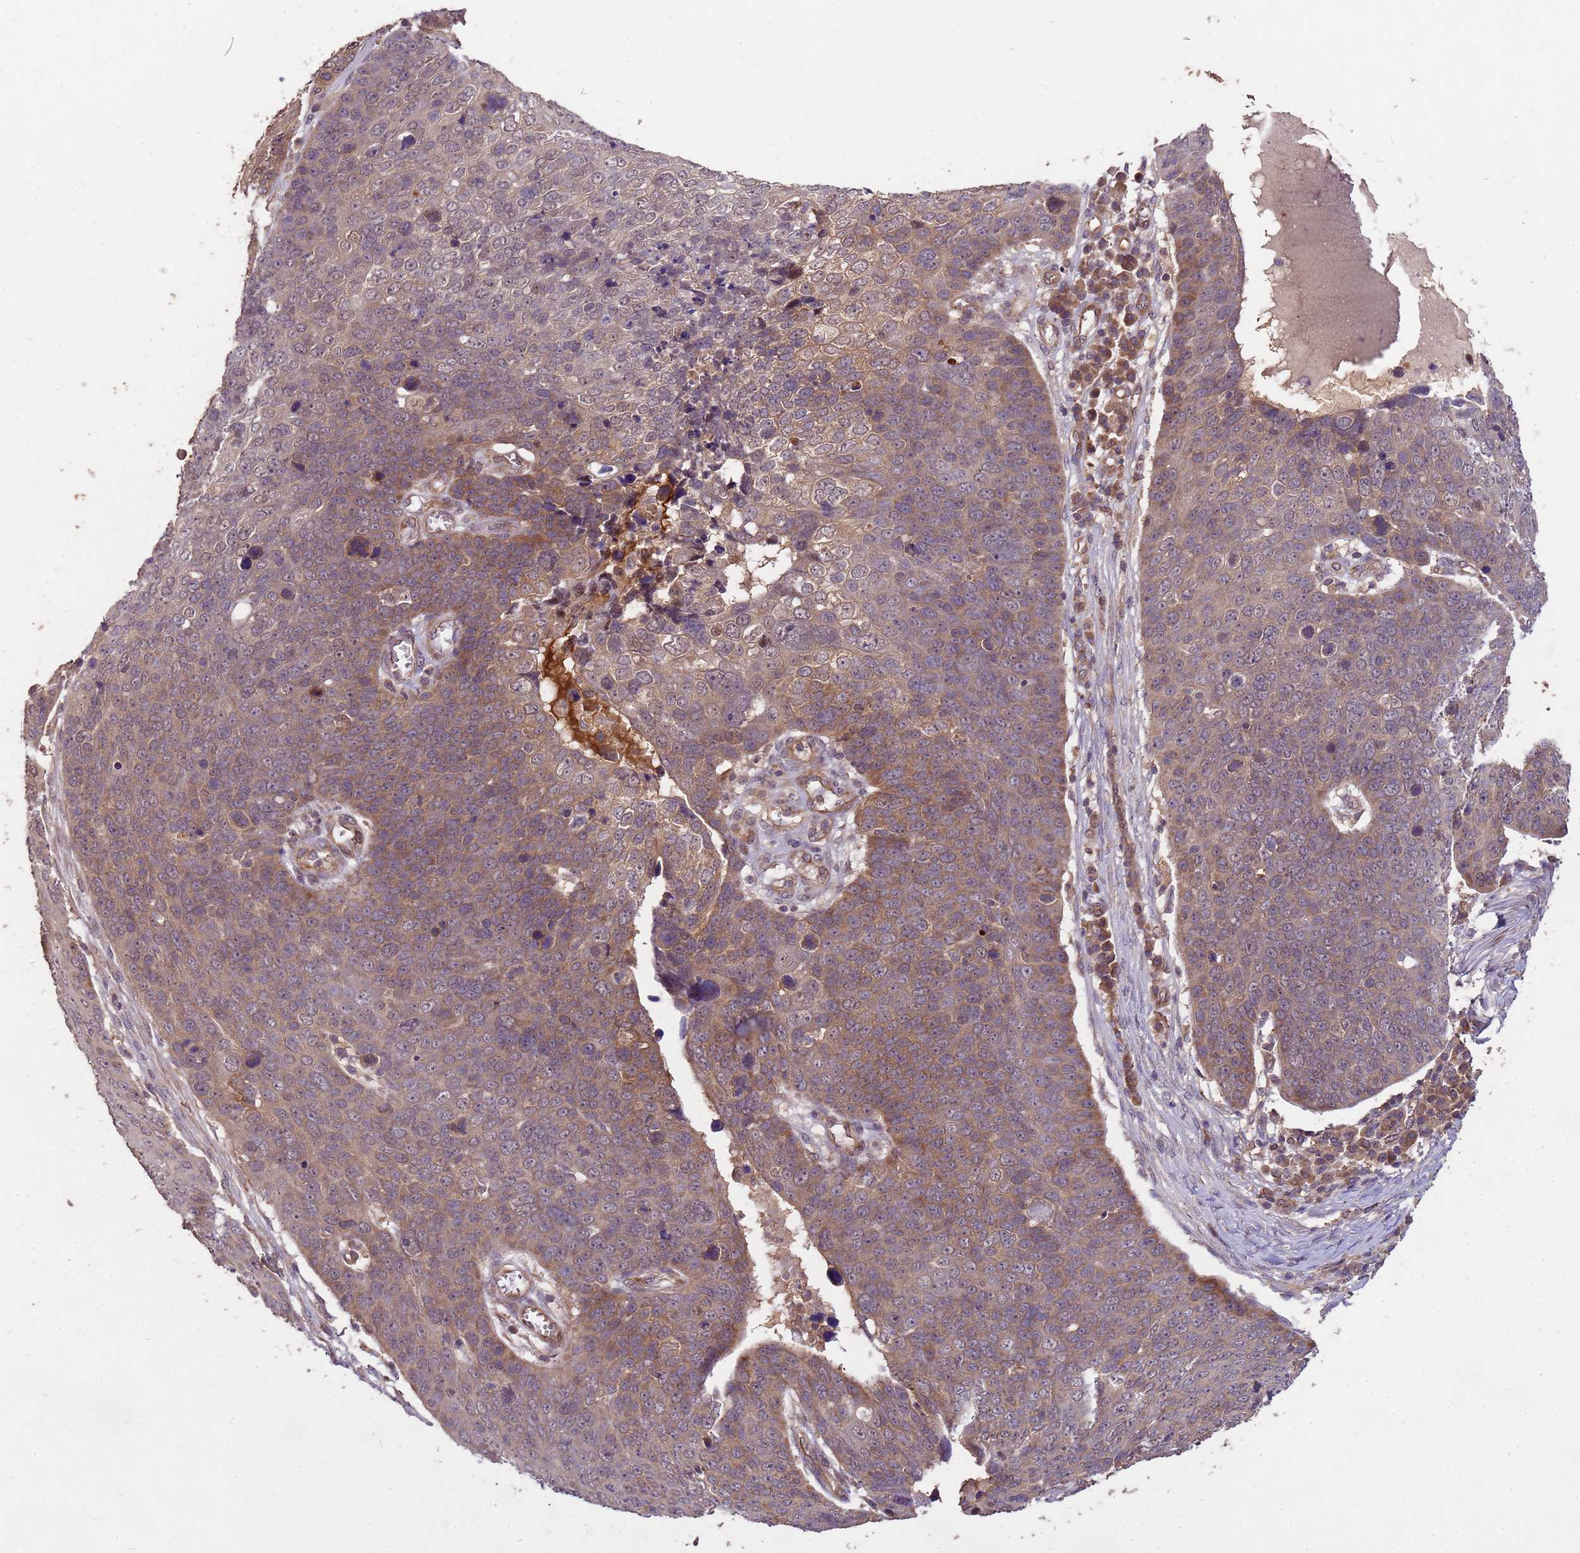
{"staining": {"intensity": "moderate", "quantity": ">75%", "location": "cytoplasmic/membranous"}, "tissue": "skin cancer", "cell_type": "Tumor cells", "image_type": "cancer", "snomed": [{"axis": "morphology", "description": "Squamous cell carcinoma, NOS"}, {"axis": "topography", "description": "Skin"}], "caption": "The histopathology image displays a brown stain indicating the presence of a protein in the cytoplasmic/membranous of tumor cells in squamous cell carcinoma (skin).", "gene": "PPP2CB", "patient": {"sex": "male", "age": 71}}